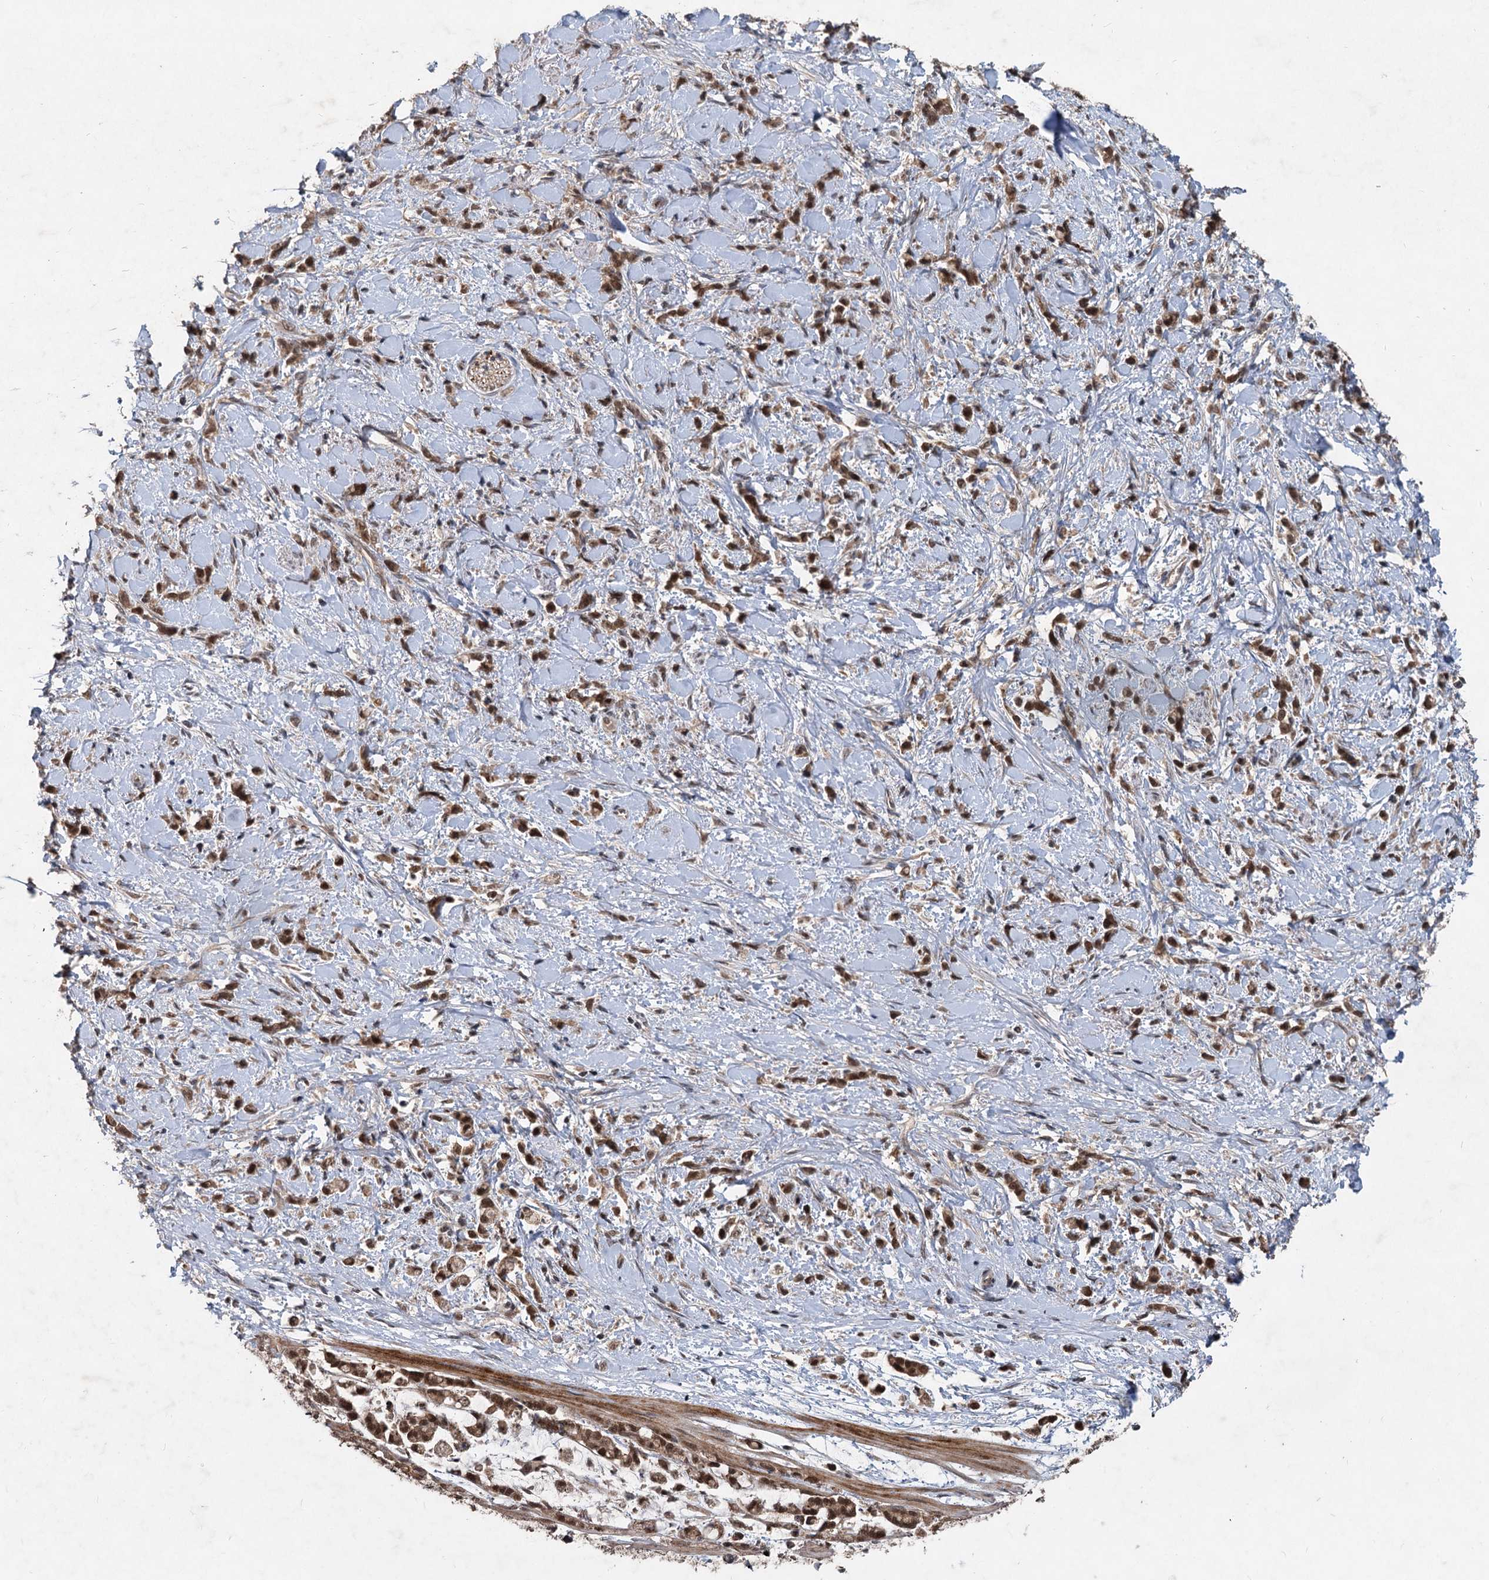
{"staining": {"intensity": "moderate", "quantity": ">75%", "location": "cytoplasmic/membranous,nuclear"}, "tissue": "stomach cancer", "cell_type": "Tumor cells", "image_type": "cancer", "snomed": [{"axis": "morphology", "description": "Adenocarcinoma, NOS"}, {"axis": "topography", "description": "Stomach"}], "caption": "Brown immunohistochemical staining in human stomach cancer displays moderate cytoplasmic/membranous and nuclear positivity in about >75% of tumor cells.", "gene": "RITA1", "patient": {"sex": "female", "age": 60}}